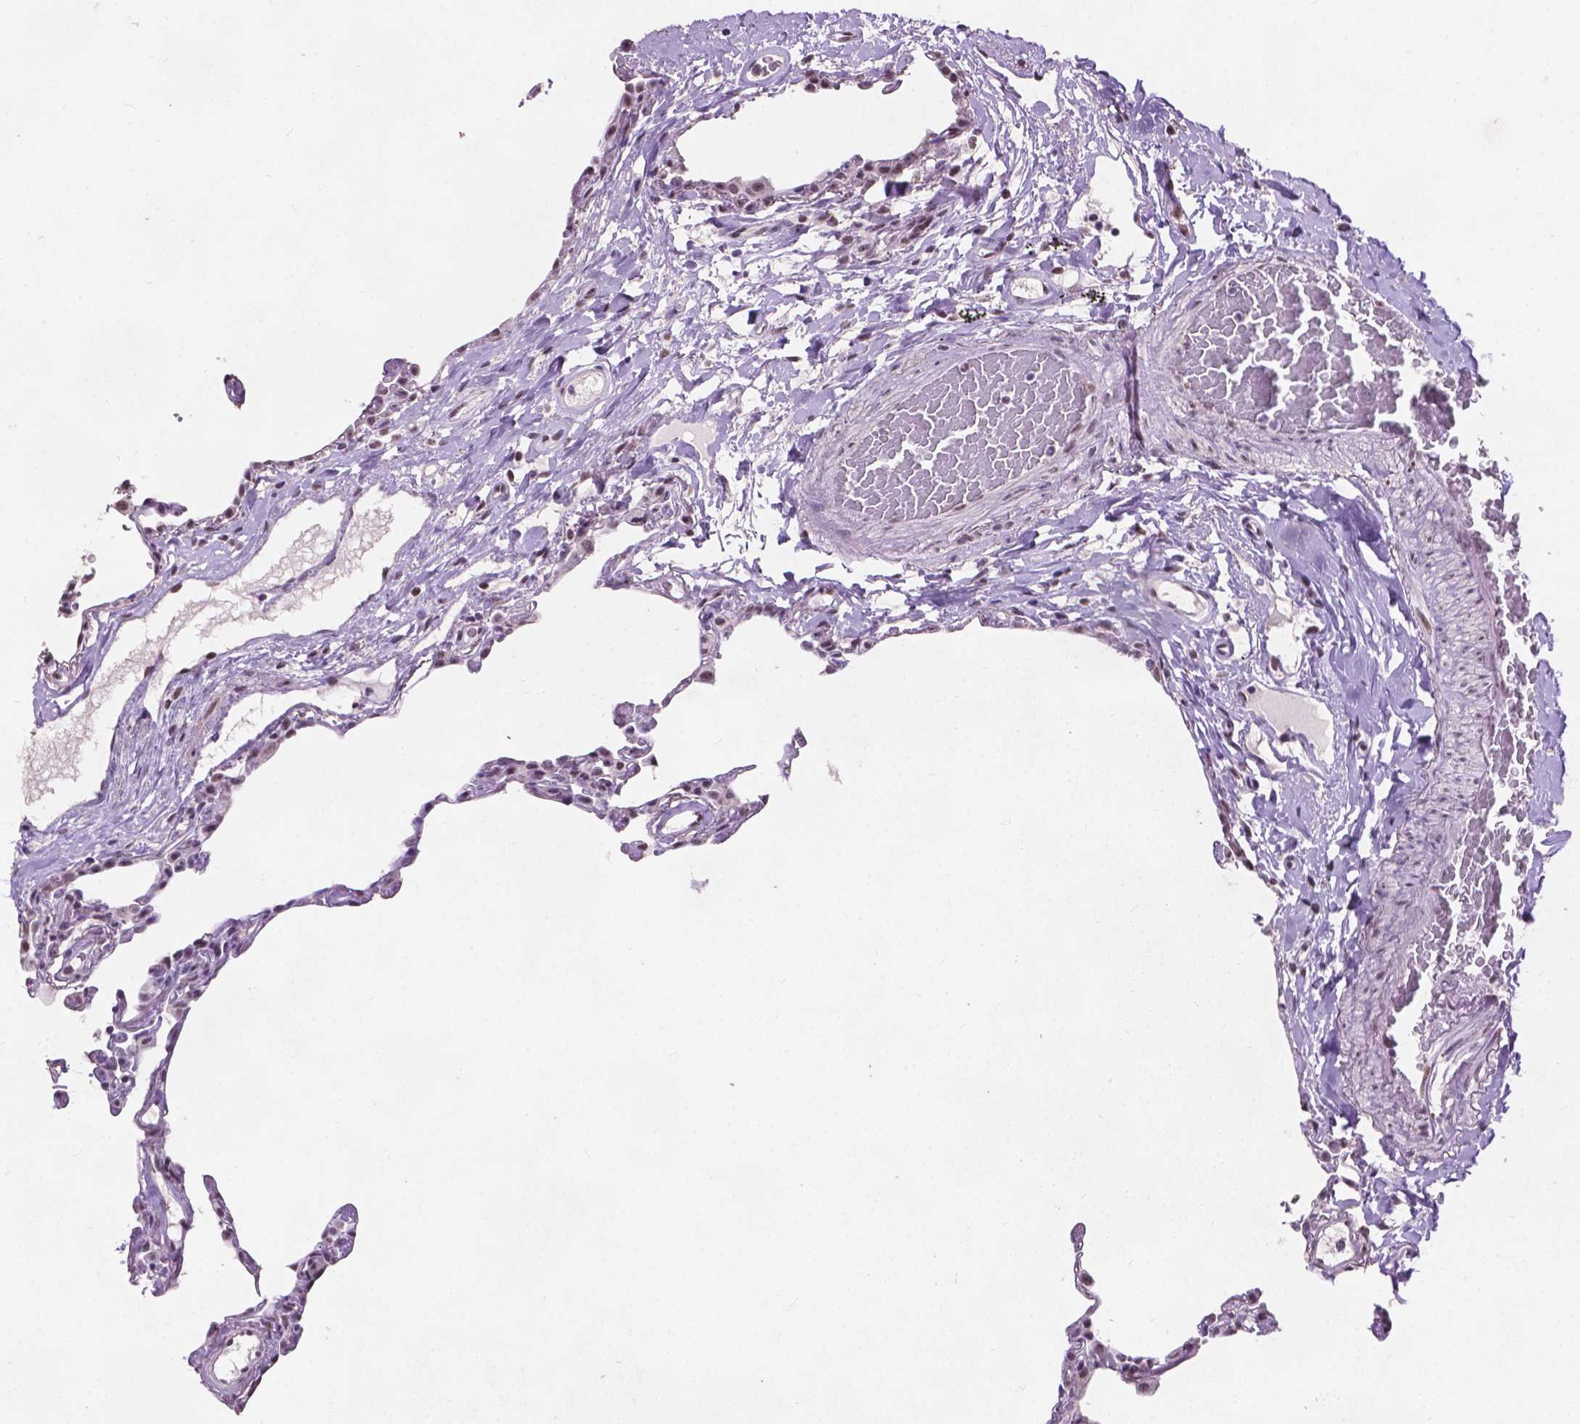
{"staining": {"intensity": "negative", "quantity": "none", "location": "none"}, "tissue": "lung", "cell_type": "Alveolar cells", "image_type": "normal", "snomed": [{"axis": "morphology", "description": "Normal tissue, NOS"}, {"axis": "topography", "description": "Lung"}], "caption": "This is an IHC micrograph of unremarkable lung. There is no positivity in alveolar cells.", "gene": "COIL", "patient": {"sex": "female", "age": 57}}